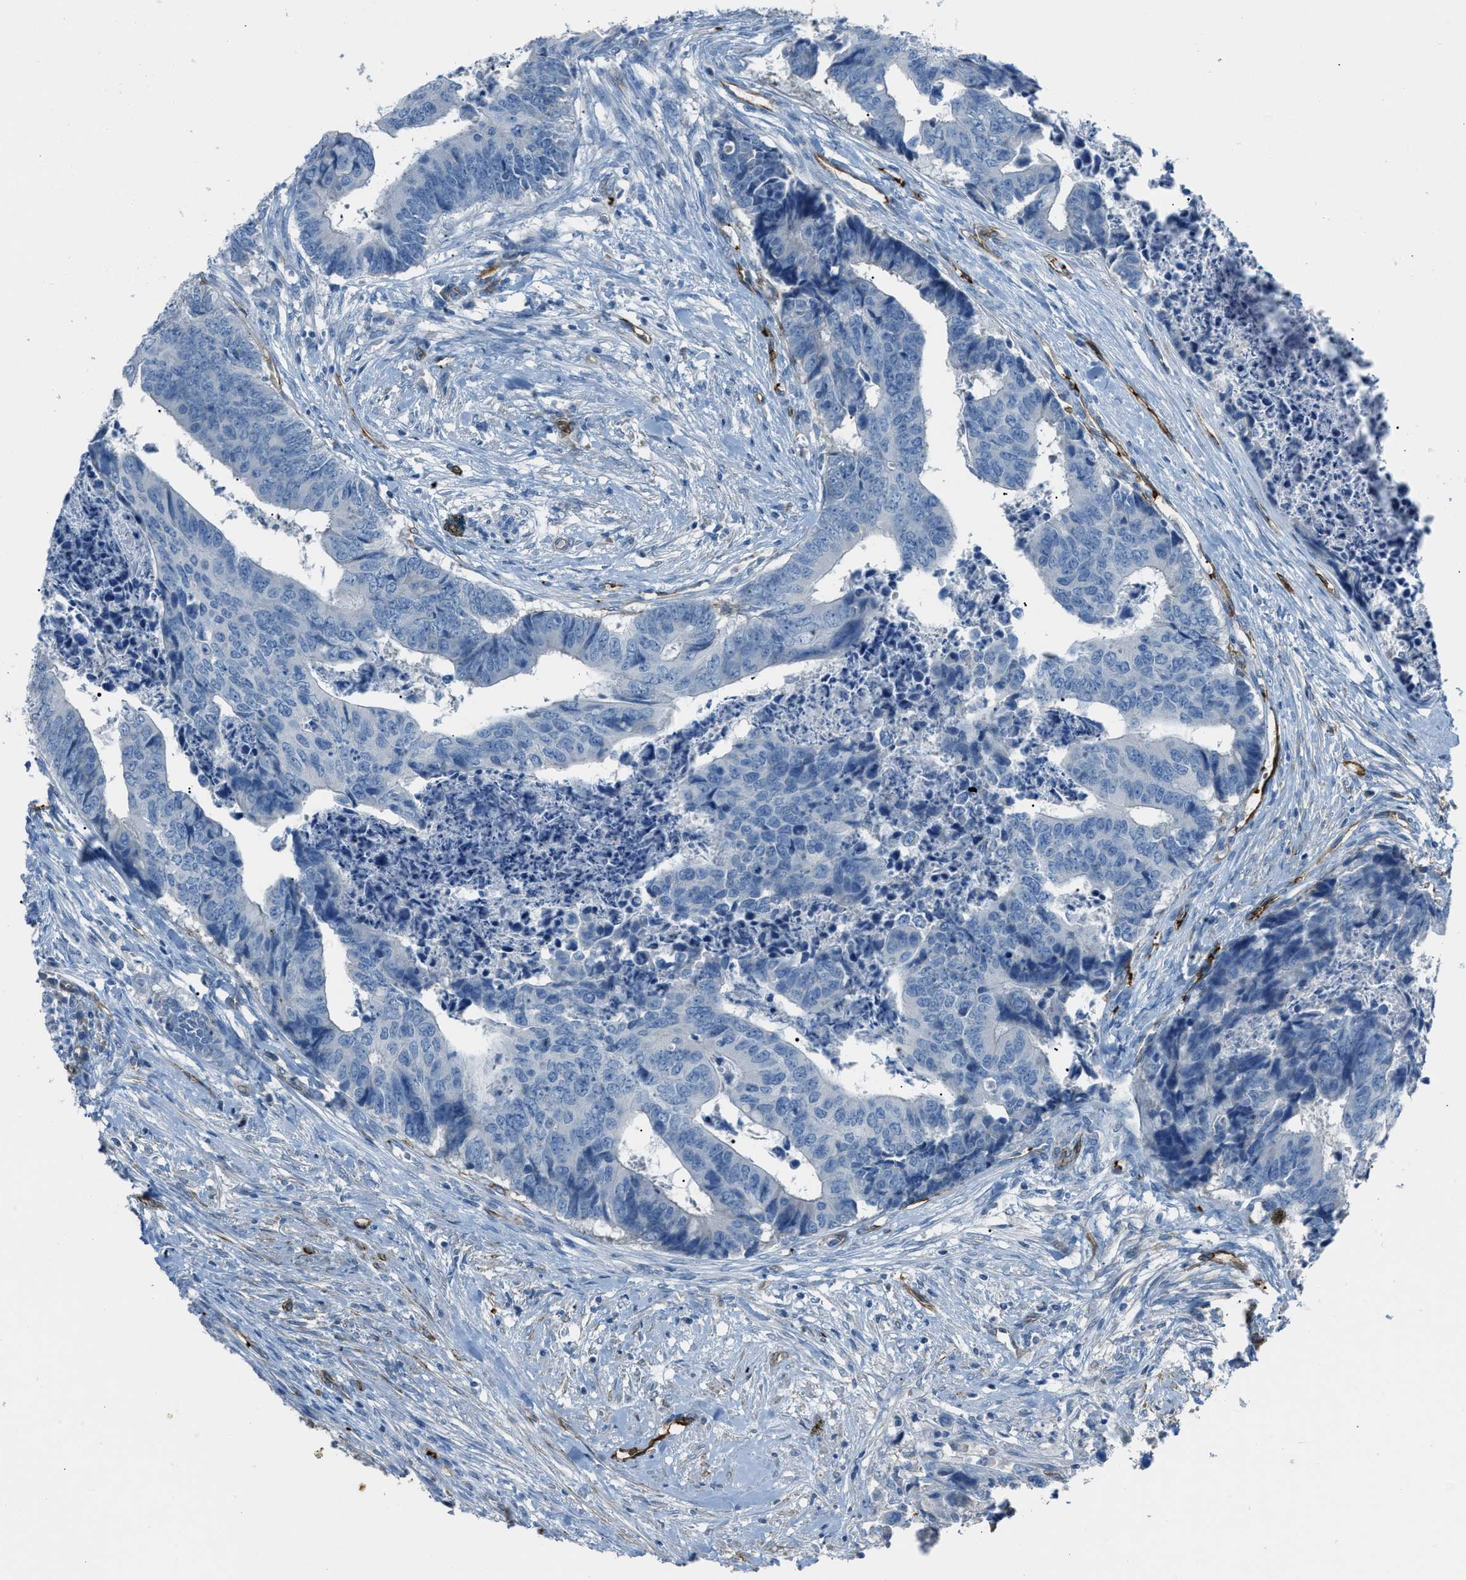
{"staining": {"intensity": "negative", "quantity": "none", "location": "none"}, "tissue": "colorectal cancer", "cell_type": "Tumor cells", "image_type": "cancer", "snomed": [{"axis": "morphology", "description": "Adenocarcinoma, NOS"}, {"axis": "topography", "description": "Rectum"}], "caption": "DAB (3,3'-diaminobenzidine) immunohistochemical staining of human colorectal adenocarcinoma displays no significant expression in tumor cells. Nuclei are stained in blue.", "gene": "SLC22A15", "patient": {"sex": "male", "age": 84}}